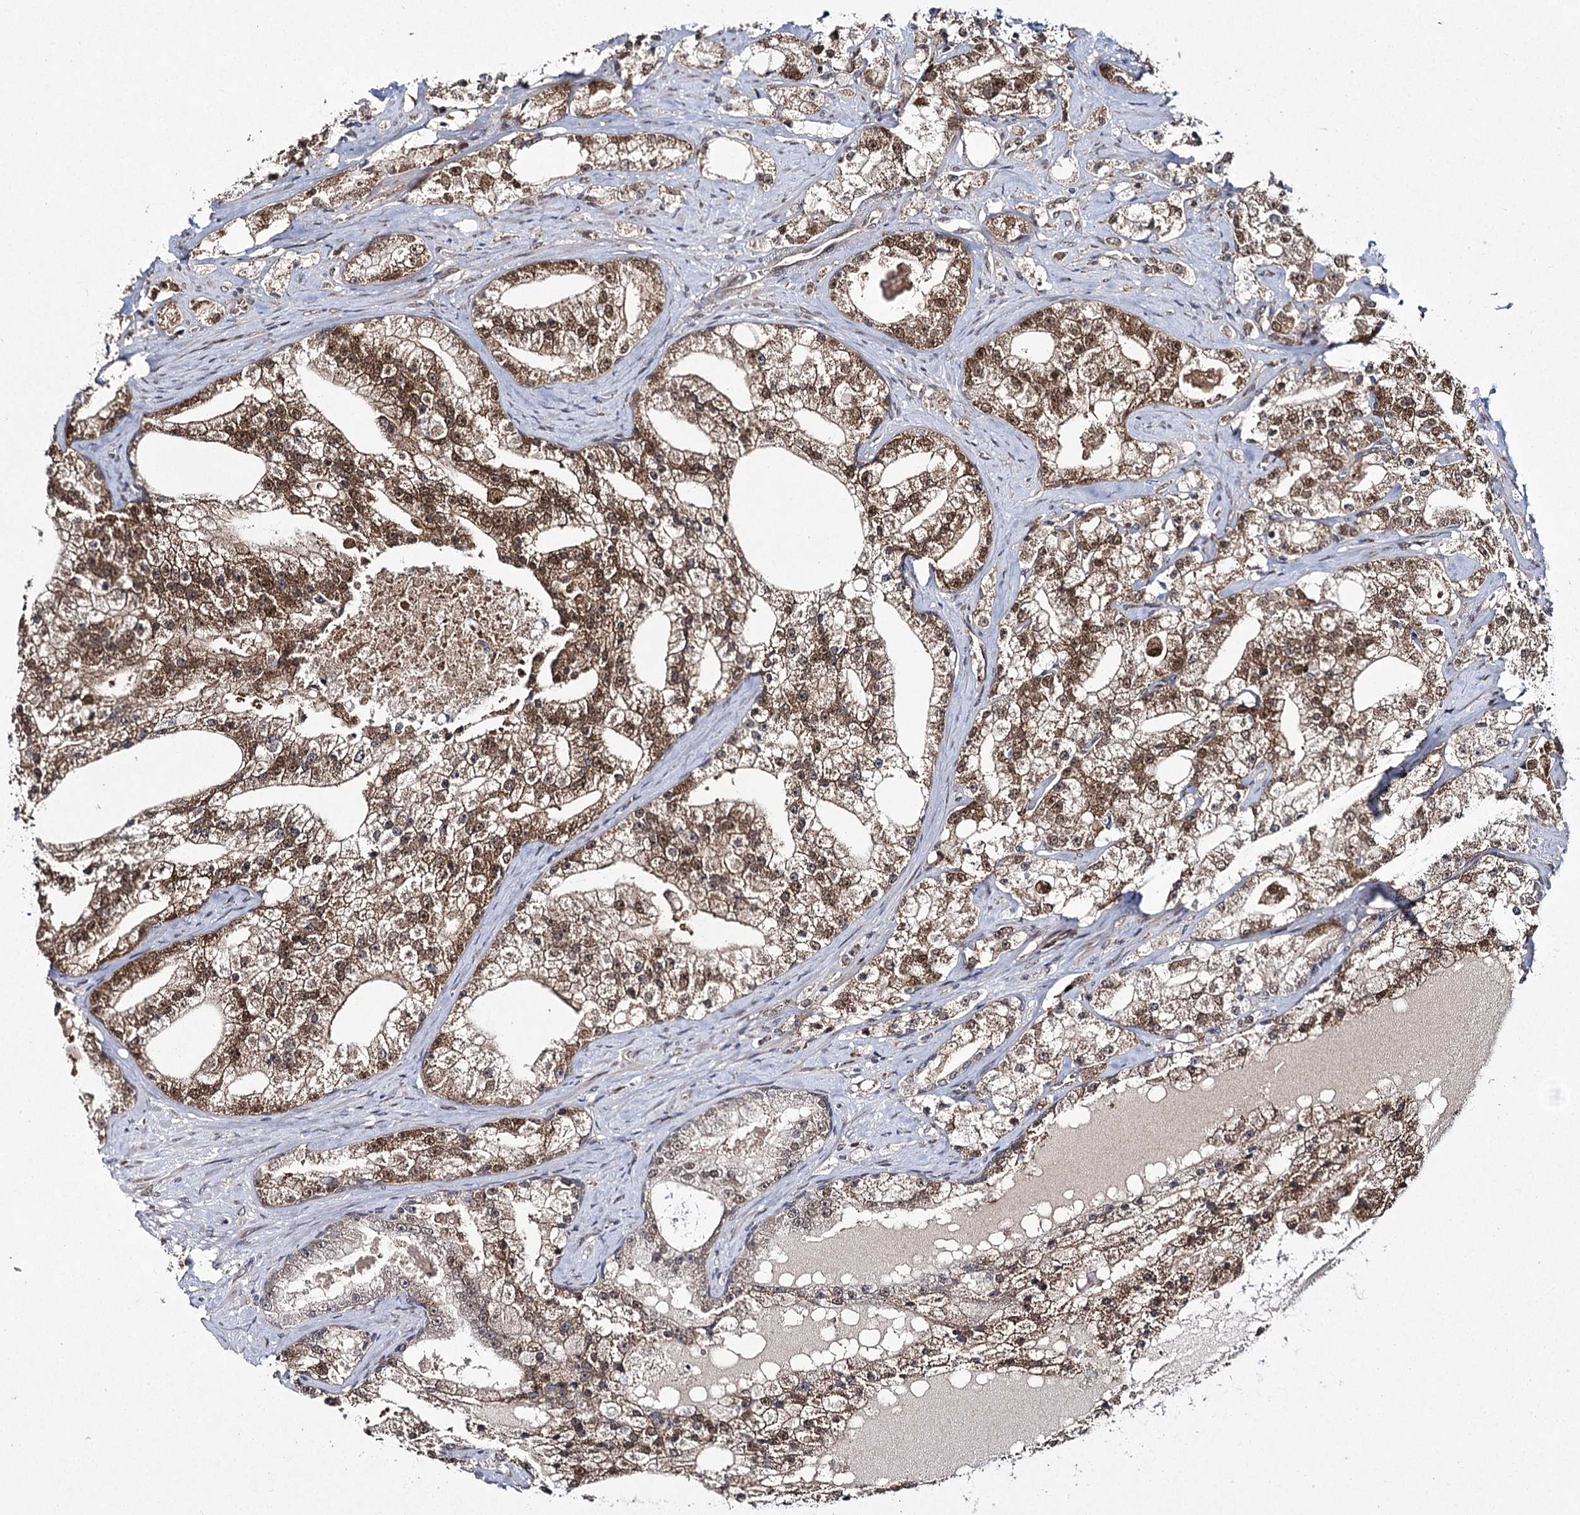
{"staining": {"intensity": "moderate", "quantity": ">75%", "location": "cytoplasmic/membranous,nuclear"}, "tissue": "prostate cancer", "cell_type": "Tumor cells", "image_type": "cancer", "snomed": [{"axis": "morphology", "description": "Adenocarcinoma, High grade"}, {"axis": "topography", "description": "Prostate"}], "caption": "Human prostate adenocarcinoma (high-grade) stained for a protein (brown) reveals moderate cytoplasmic/membranous and nuclear positive positivity in about >75% of tumor cells.", "gene": "TRNT1", "patient": {"sex": "male", "age": 64}}